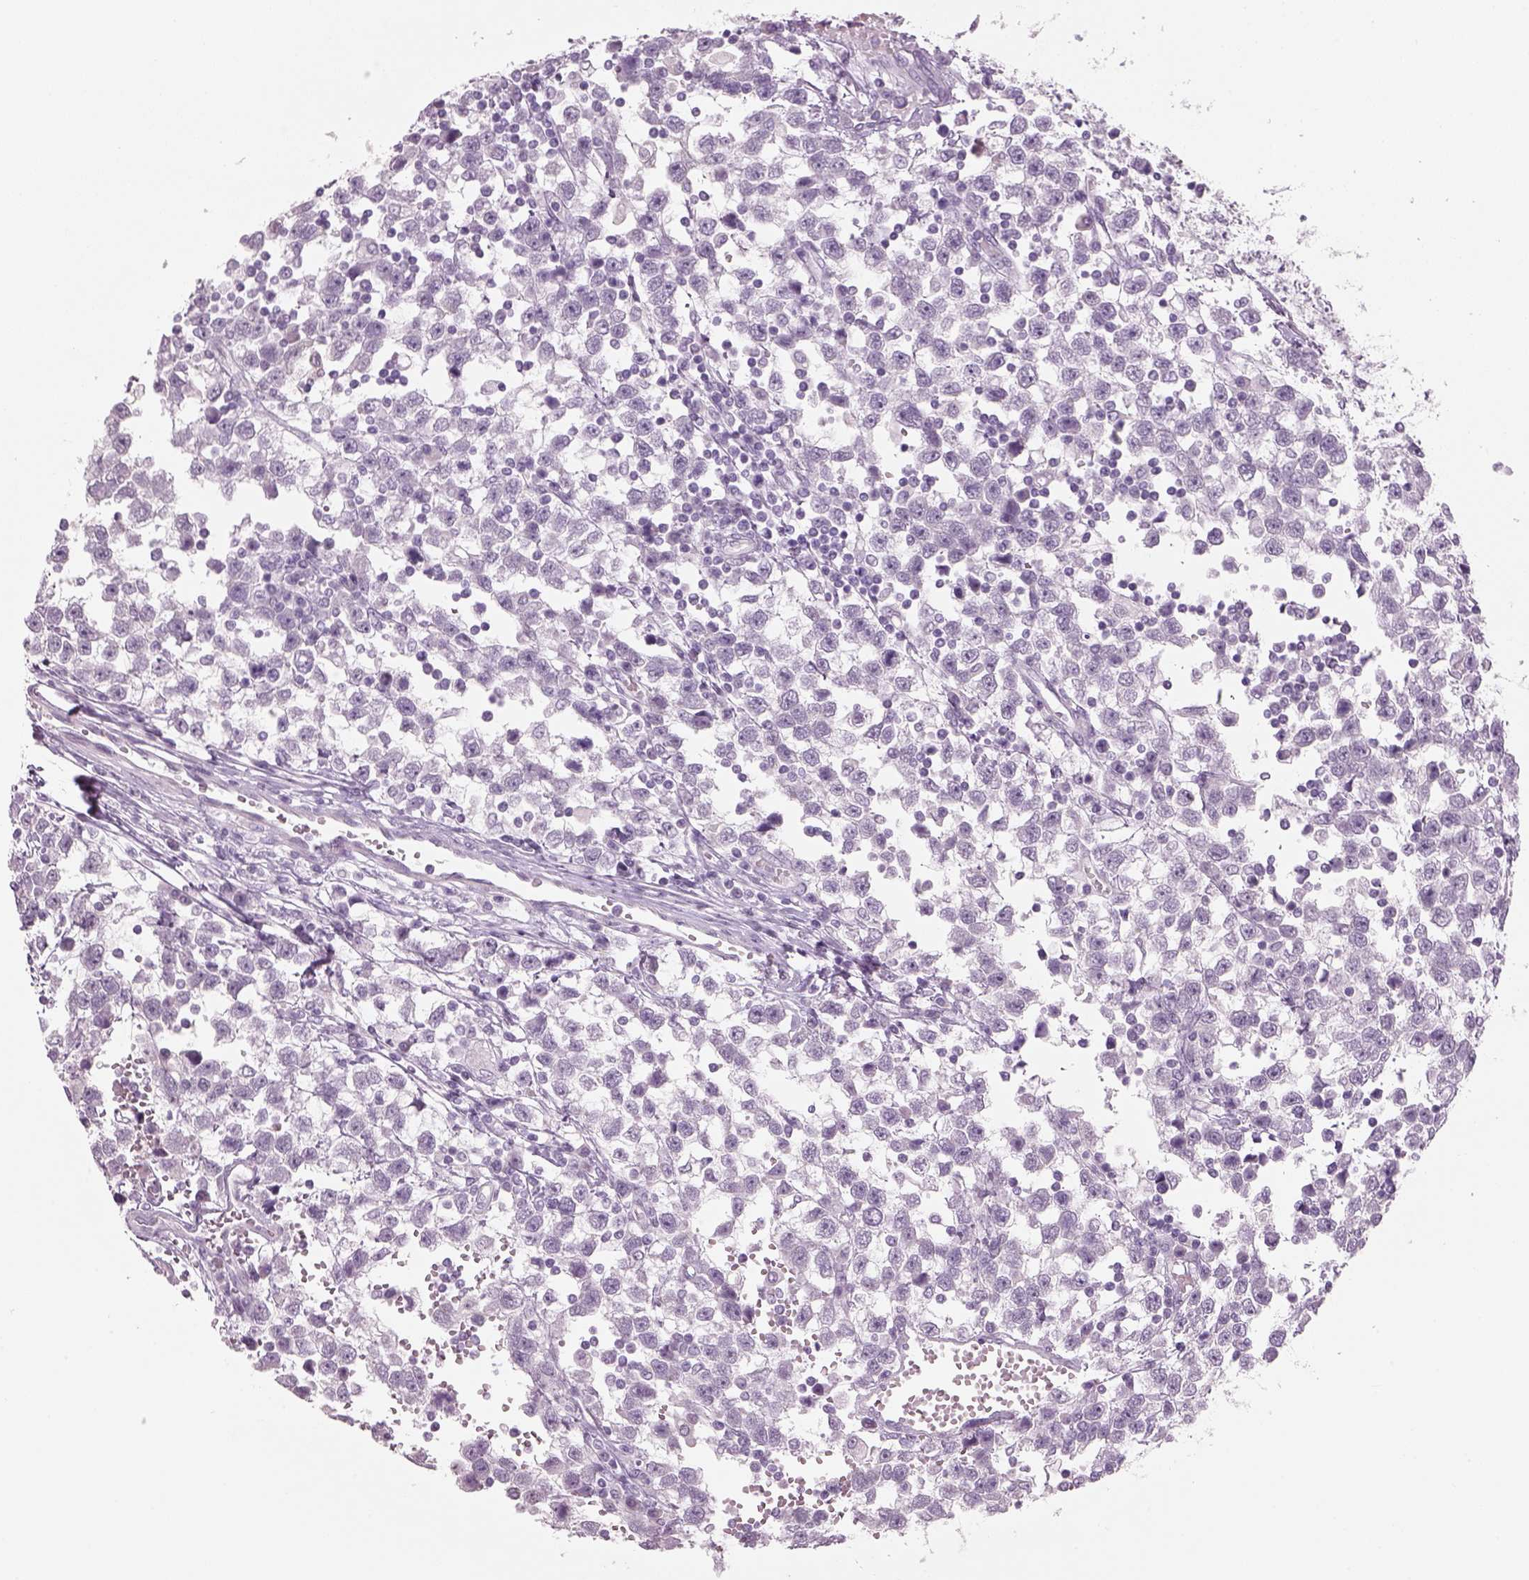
{"staining": {"intensity": "negative", "quantity": "none", "location": "none"}, "tissue": "testis cancer", "cell_type": "Tumor cells", "image_type": "cancer", "snomed": [{"axis": "morphology", "description": "Seminoma, NOS"}, {"axis": "topography", "description": "Testis"}], "caption": "Immunohistochemistry (IHC) image of neoplastic tissue: testis cancer (seminoma) stained with DAB (3,3'-diaminobenzidine) demonstrates no significant protein positivity in tumor cells.", "gene": "SLC6A2", "patient": {"sex": "male", "age": 34}}